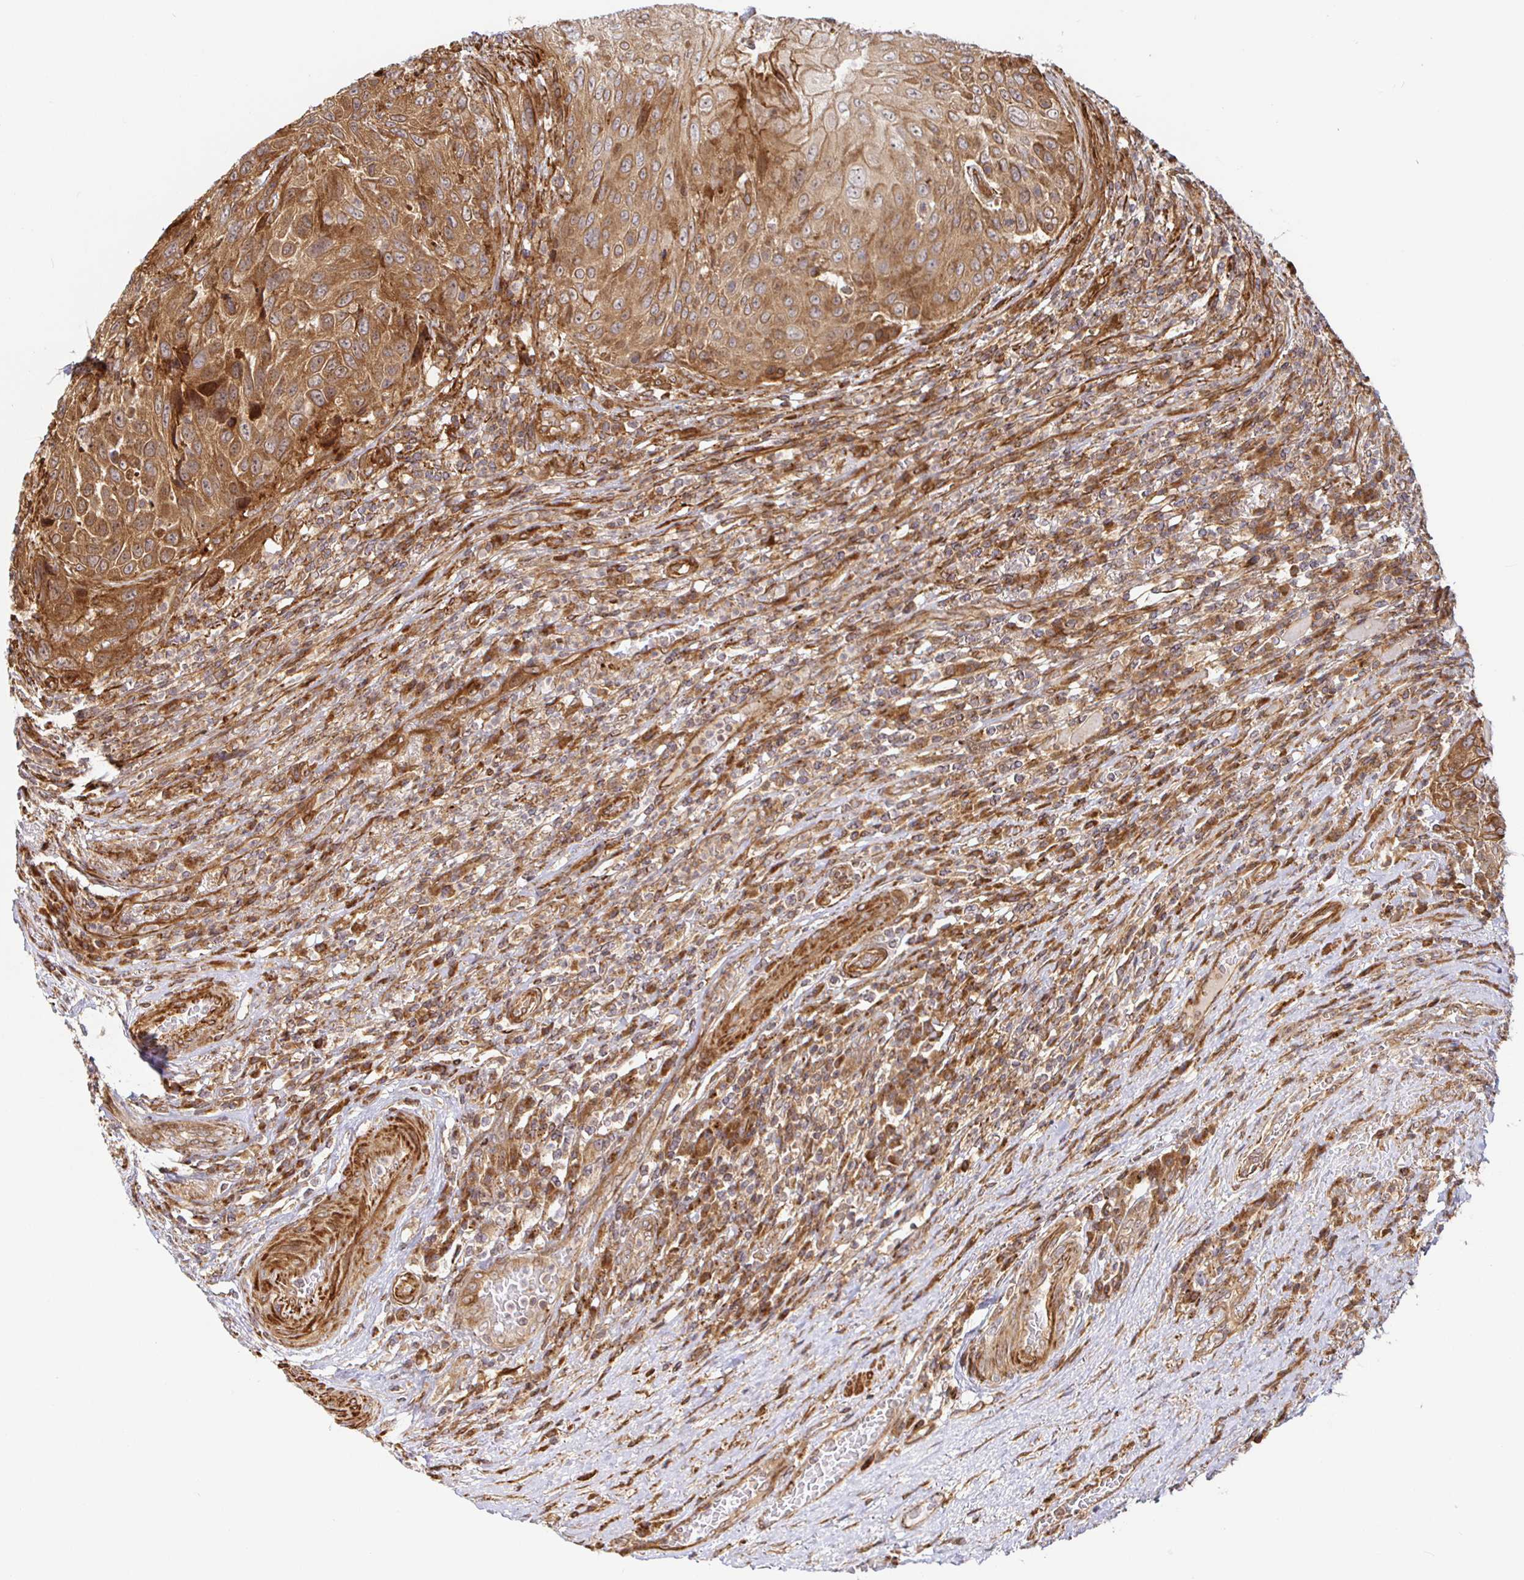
{"staining": {"intensity": "moderate", "quantity": ">75%", "location": "cytoplasmic/membranous"}, "tissue": "urothelial cancer", "cell_type": "Tumor cells", "image_type": "cancer", "snomed": [{"axis": "morphology", "description": "Urothelial carcinoma, High grade"}, {"axis": "topography", "description": "Urinary bladder"}], "caption": "The image shows staining of urothelial cancer, revealing moderate cytoplasmic/membranous protein staining (brown color) within tumor cells.", "gene": "STRAP", "patient": {"sex": "female", "age": 70}}